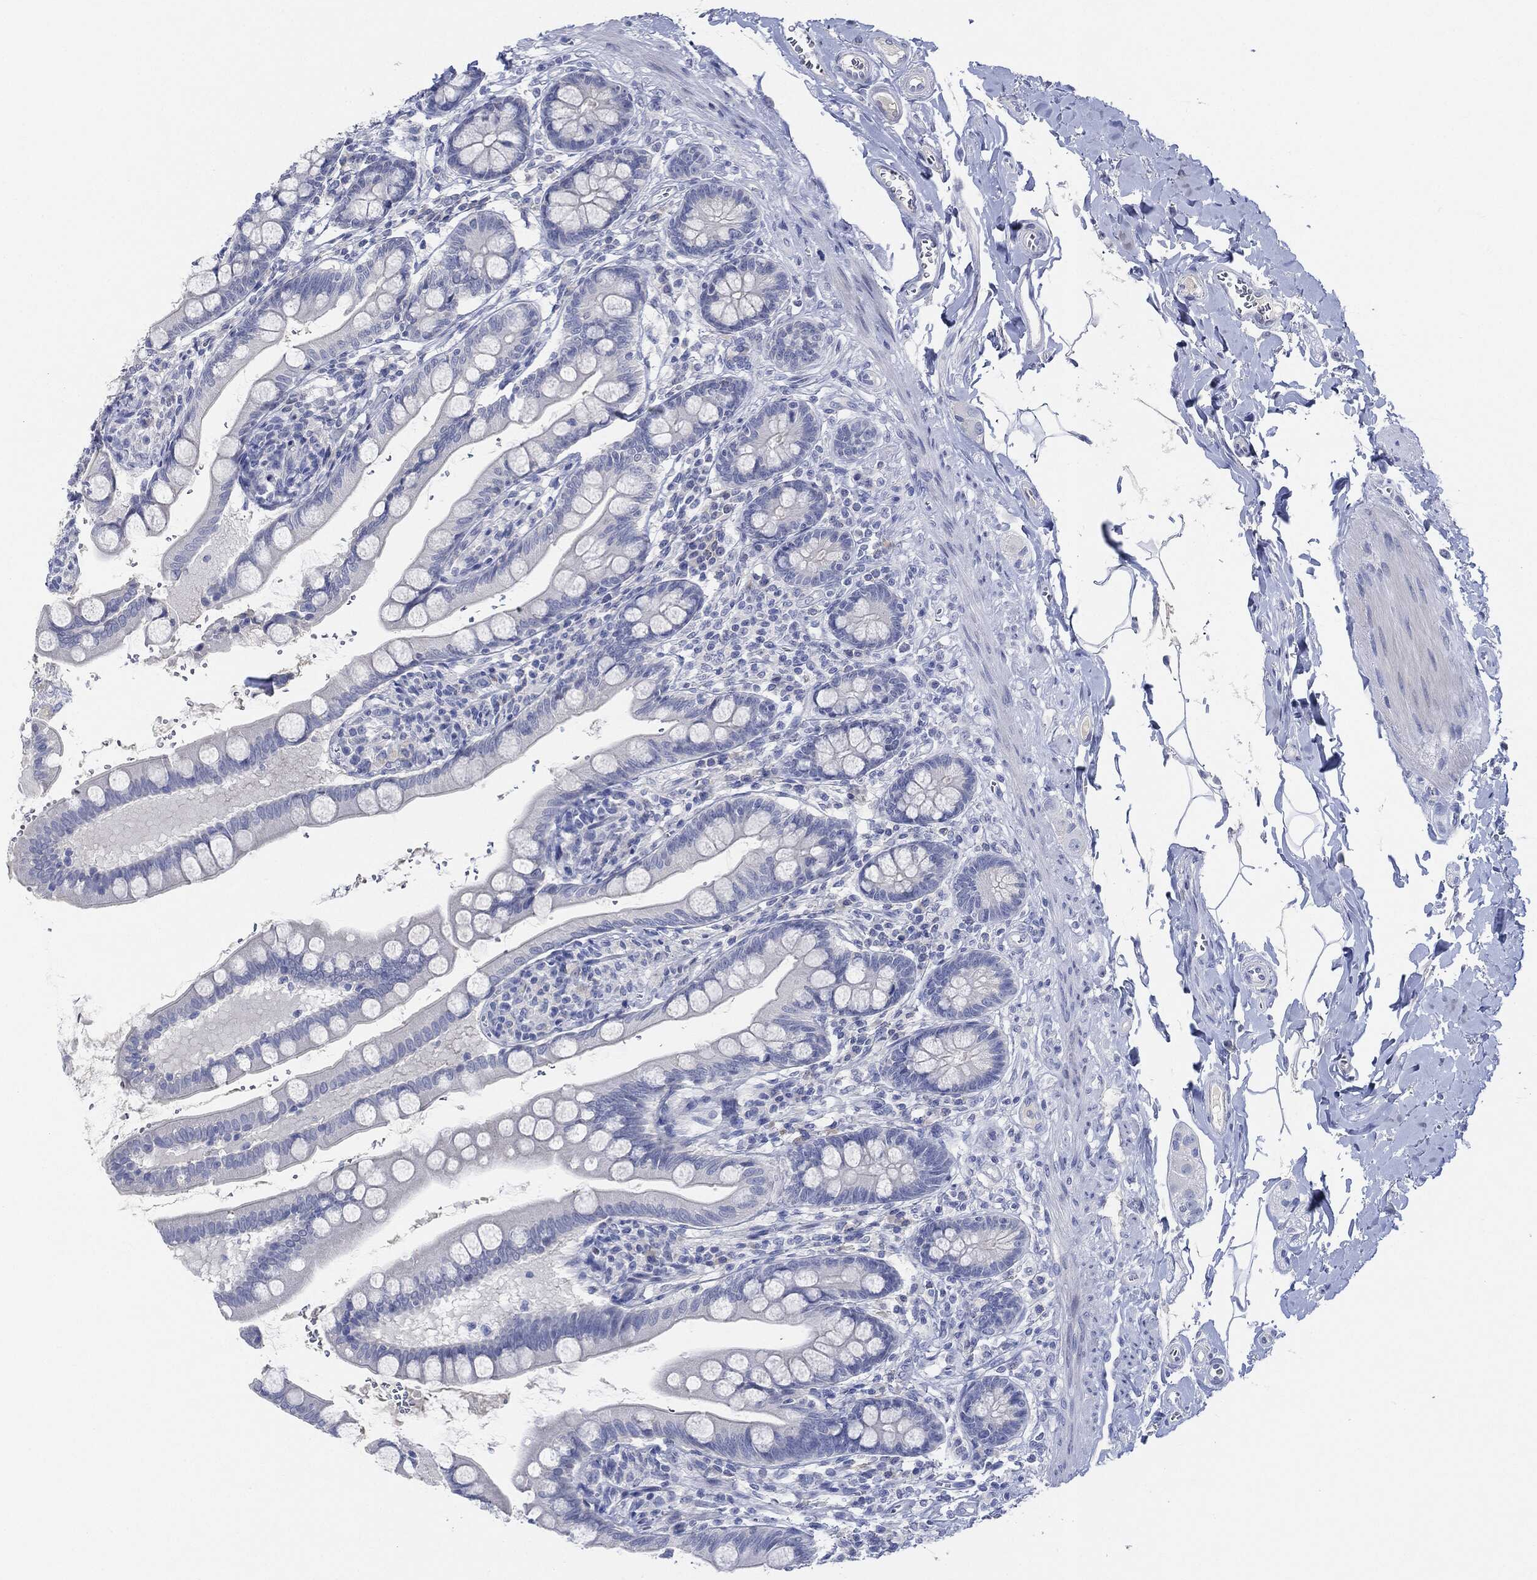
{"staining": {"intensity": "negative", "quantity": "none", "location": "none"}, "tissue": "small intestine", "cell_type": "Glandular cells", "image_type": "normal", "snomed": [{"axis": "morphology", "description": "Normal tissue, NOS"}, {"axis": "topography", "description": "Small intestine"}], "caption": "Immunohistochemistry (IHC) image of normal small intestine stained for a protein (brown), which demonstrates no positivity in glandular cells.", "gene": "AFP", "patient": {"sex": "female", "age": 56}}